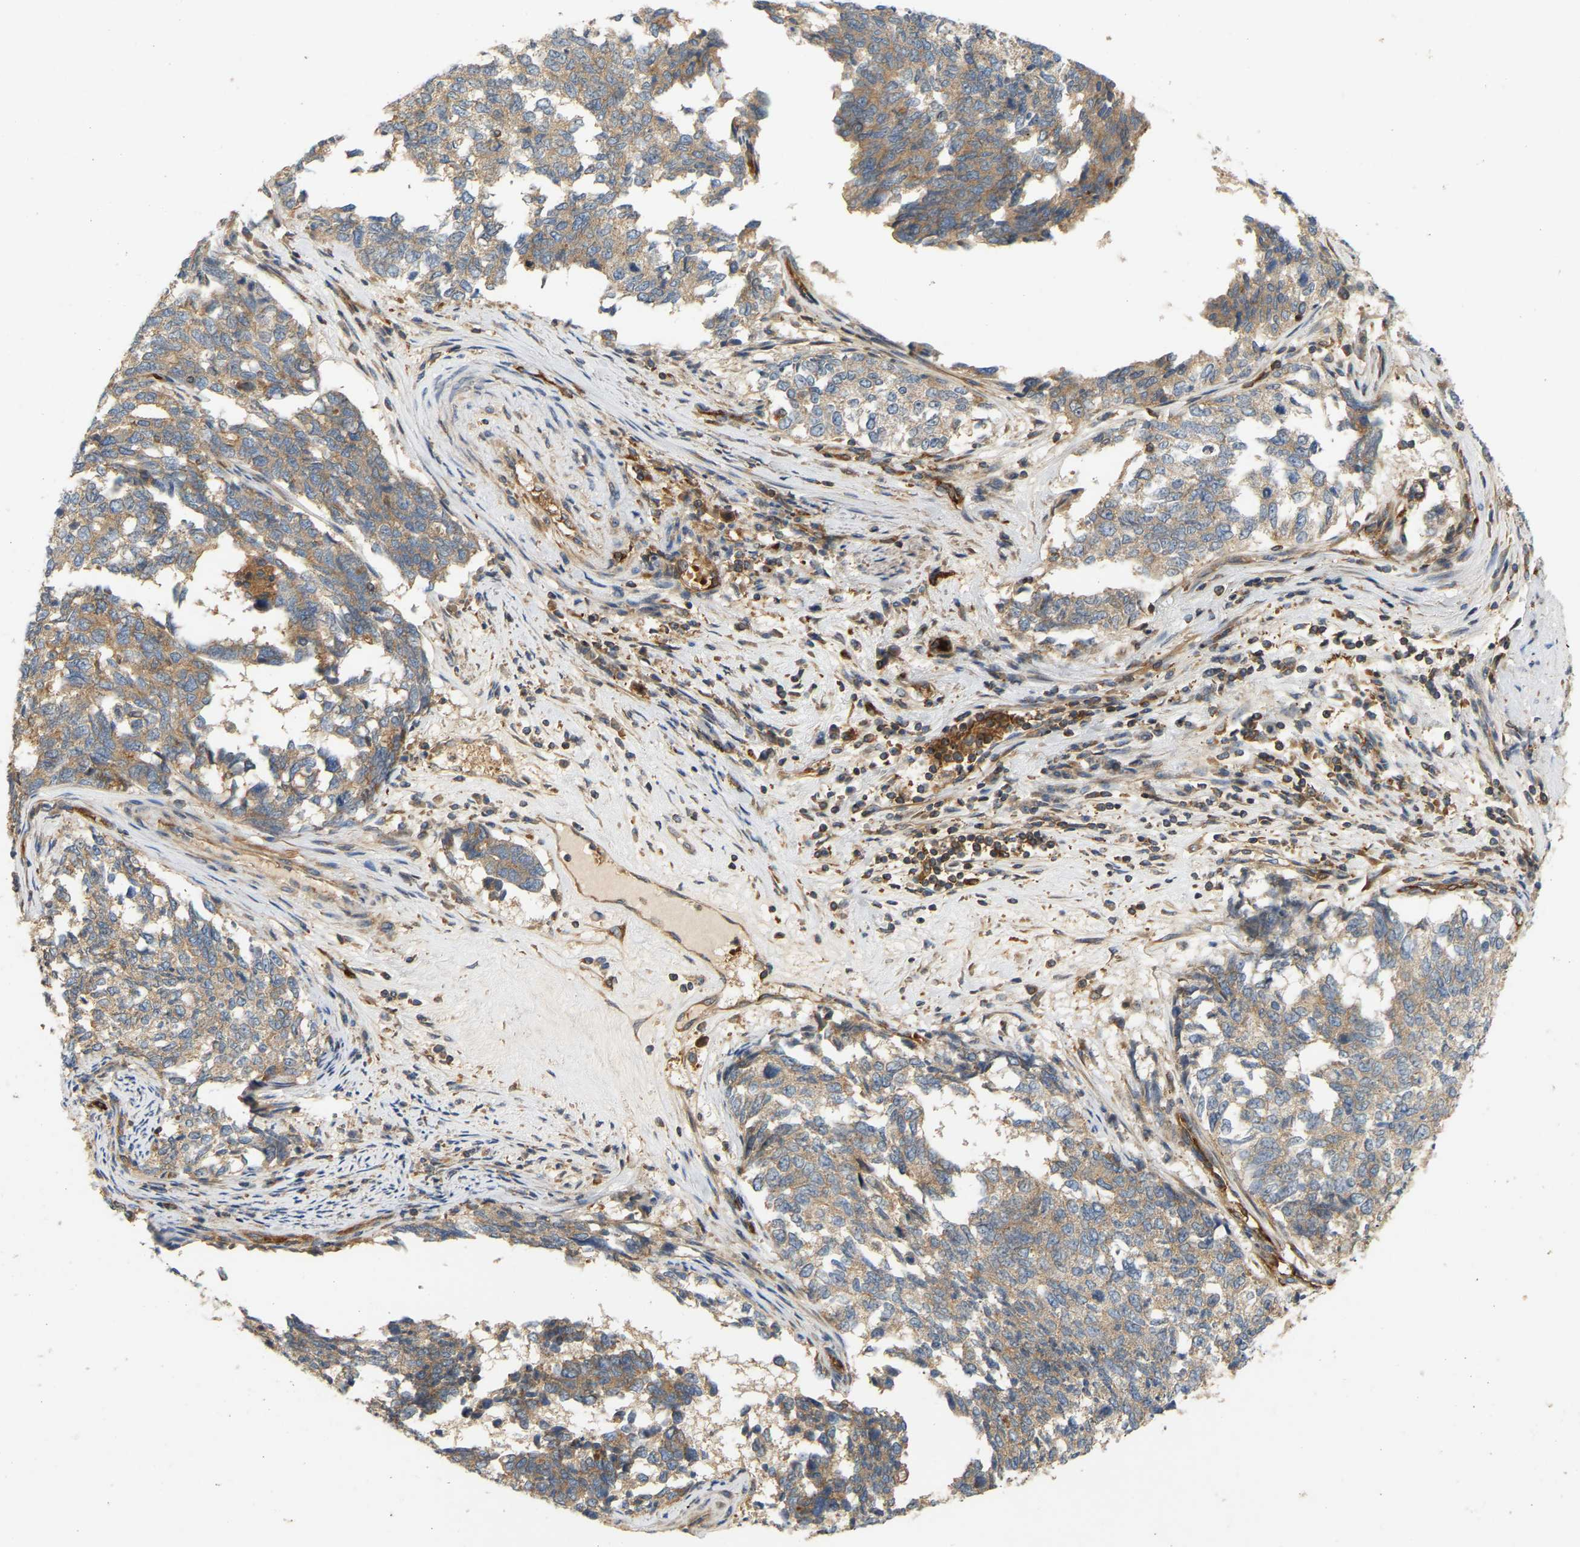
{"staining": {"intensity": "weak", "quantity": ">75%", "location": "cytoplasmic/membranous"}, "tissue": "cervical cancer", "cell_type": "Tumor cells", "image_type": "cancer", "snomed": [{"axis": "morphology", "description": "Squamous cell carcinoma, NOS"}, {"axis": "topography", "description": "Cervix"}], "caption": "Immunohistochemistry of cervical cancer demonstrates low levels of weak cytoplasmic/membranous expression in about >75% of tumor cells.", "gene": "AKAP13", "patient": {"sex": "female", "age": 63}}